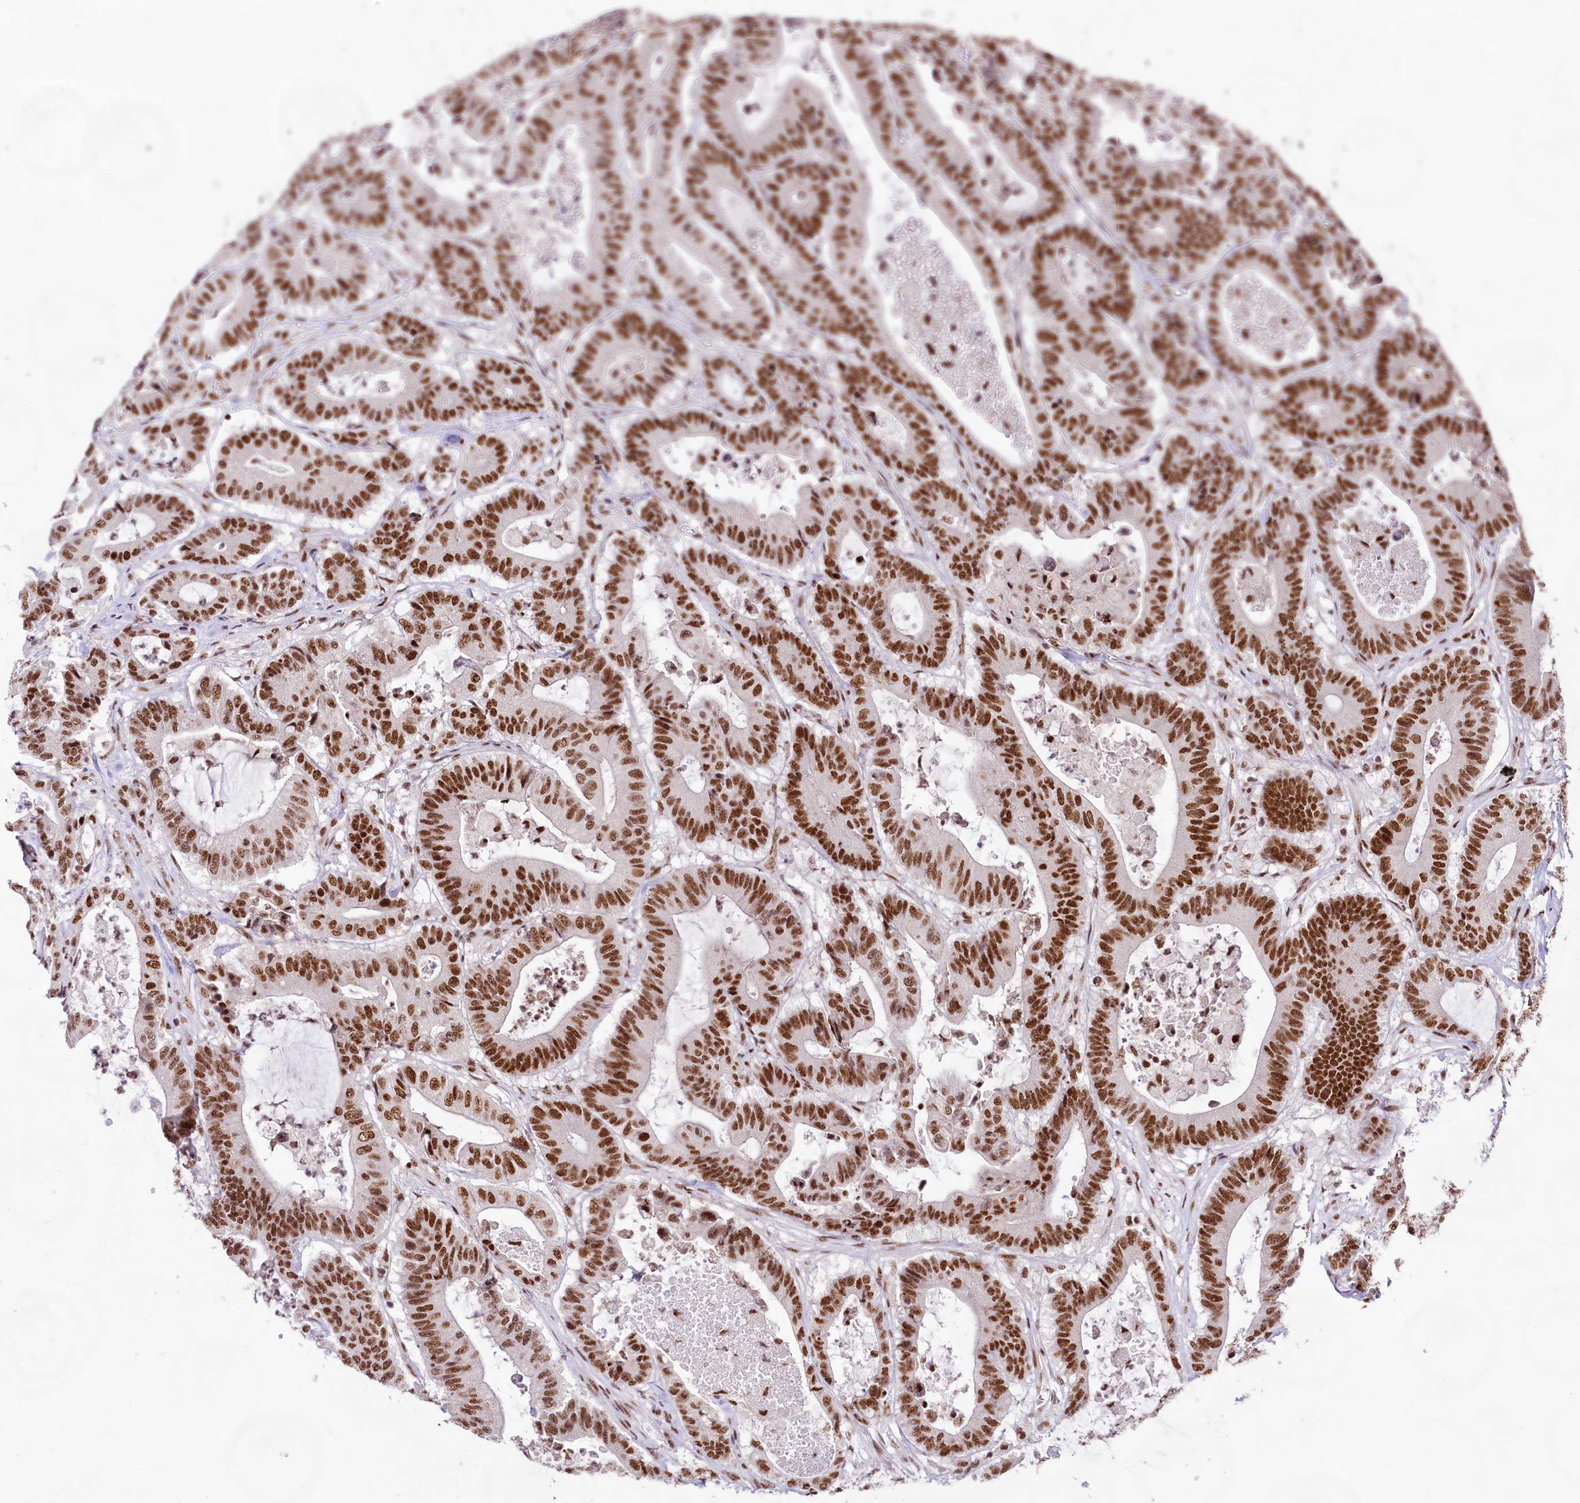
{"staining": {"intensity": "strong", "quantity": ">75%", "location": "nuclear"}, "tissue": "colorectal cancer", "cell_type": "Tumor cells", "image_type": "cancer", "snomed": [{"axis": "morphology", "description": "Adenocarcinoma, NOS"}, {"axis": "topography", "description": "Colon"}], "caption": "Protein expression analysis of human adenocarcinoma (colorectal) reveals strong nuclear staining in approximately >75% of tumor cells. (DAB (3,3'-diaminobenzidine) = brown stain, brightfield microscopy at high magnification).", "gene": "HIRA", "patient": {"sex": "female", "age": 84}}